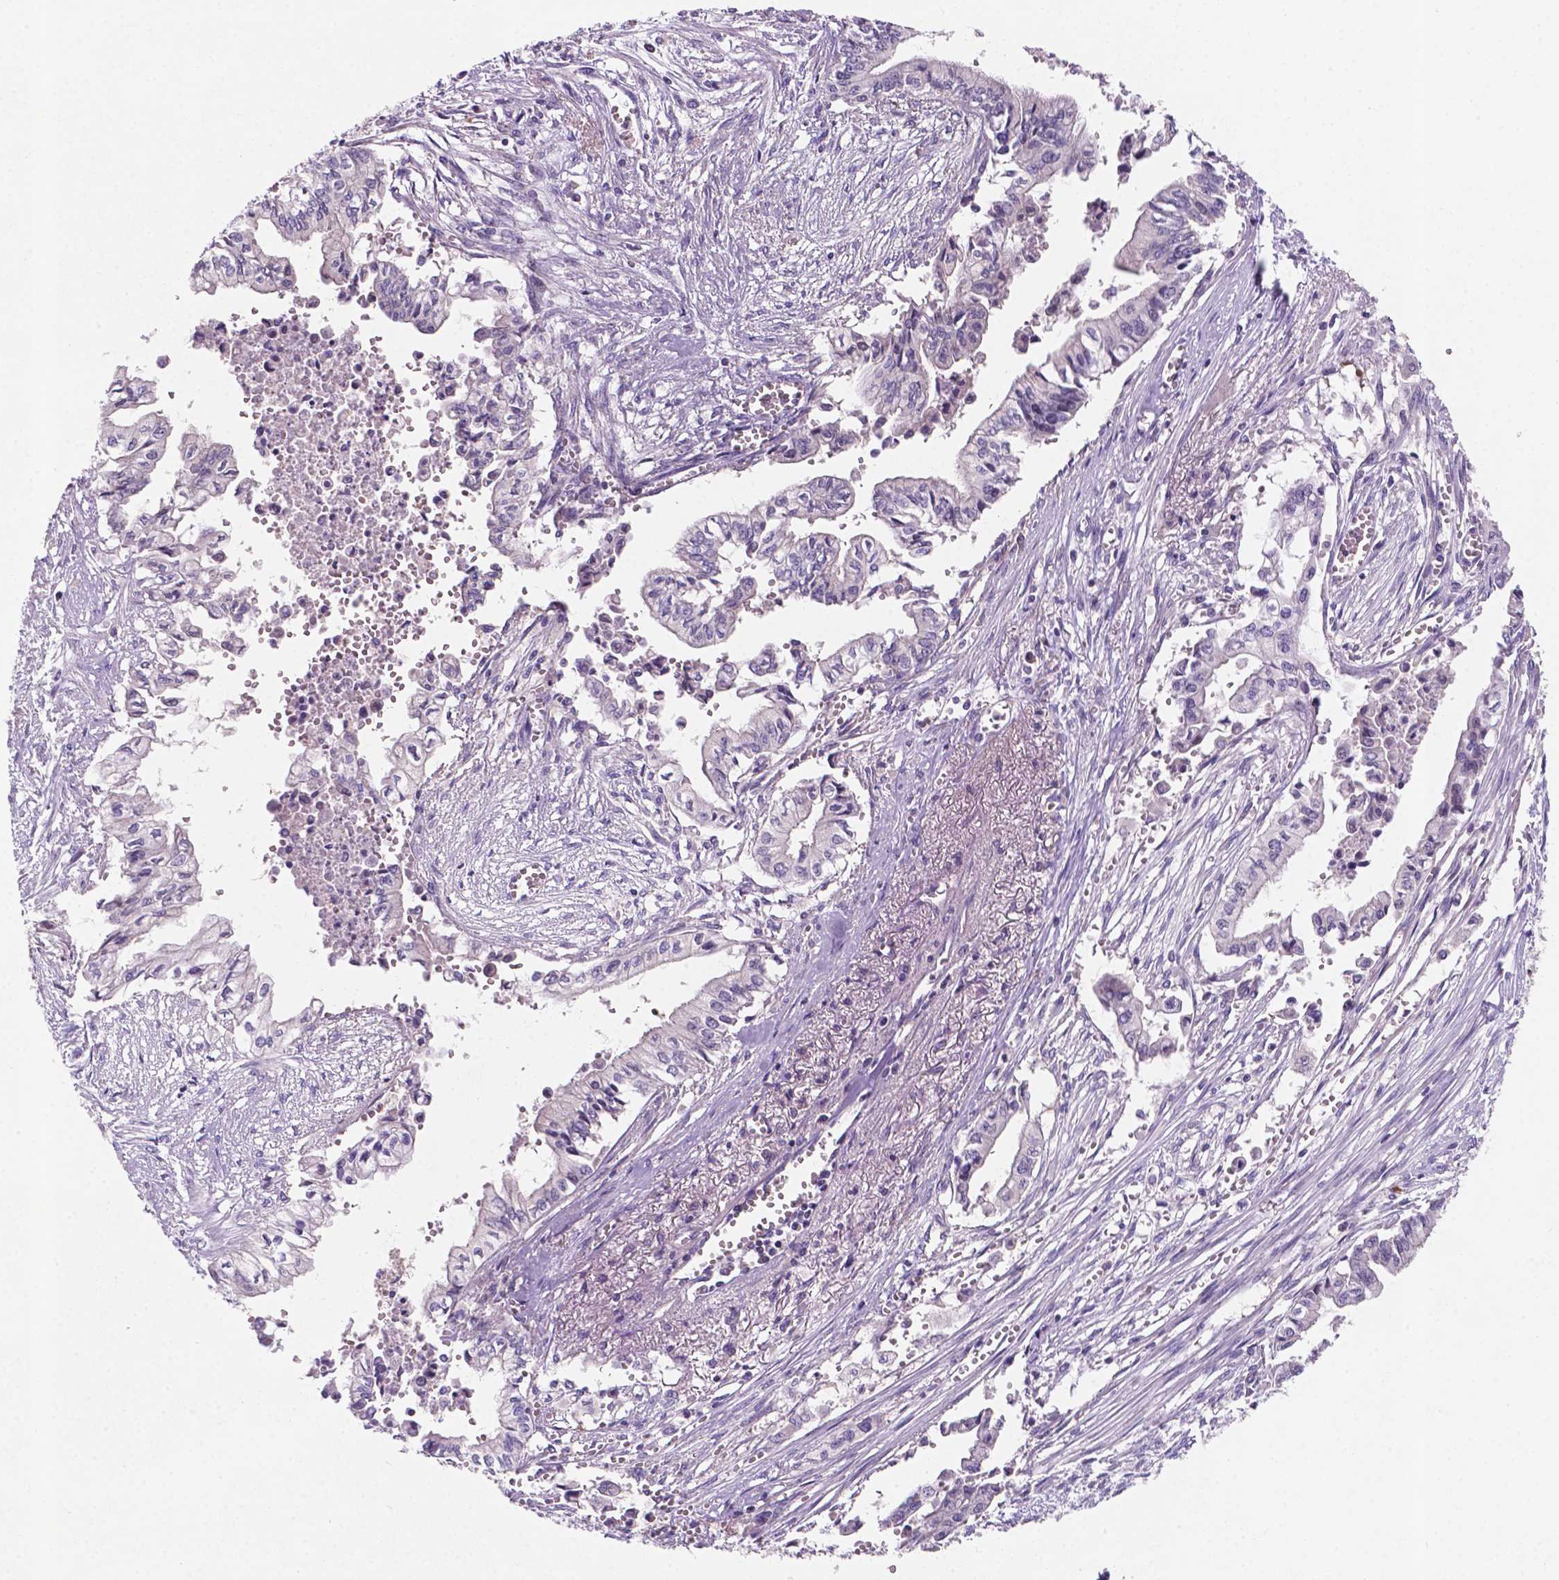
{"staining": {"intensity": "negative", "quantity": "none", "location": "none"}, "tissue": "pancreatic cancer", "cell_type": "Tumor cells", "image_type": "cancer", "snomed": [{"axis": "morphology", "description": "Adenocarcinoma, NOS"}, {"axis": "topography", "description": "Pancreas"}], "caption": "Tumor cells are negative for brown protein staining in adenocarcinoma (pancreatic). (Stains: DAB IHC with hematoxylin counter stain, Microscopy: brightfield microscopy at high magnification).", "gene": "TM4SF20", "patient": {"sex": "female", "age": 61}}